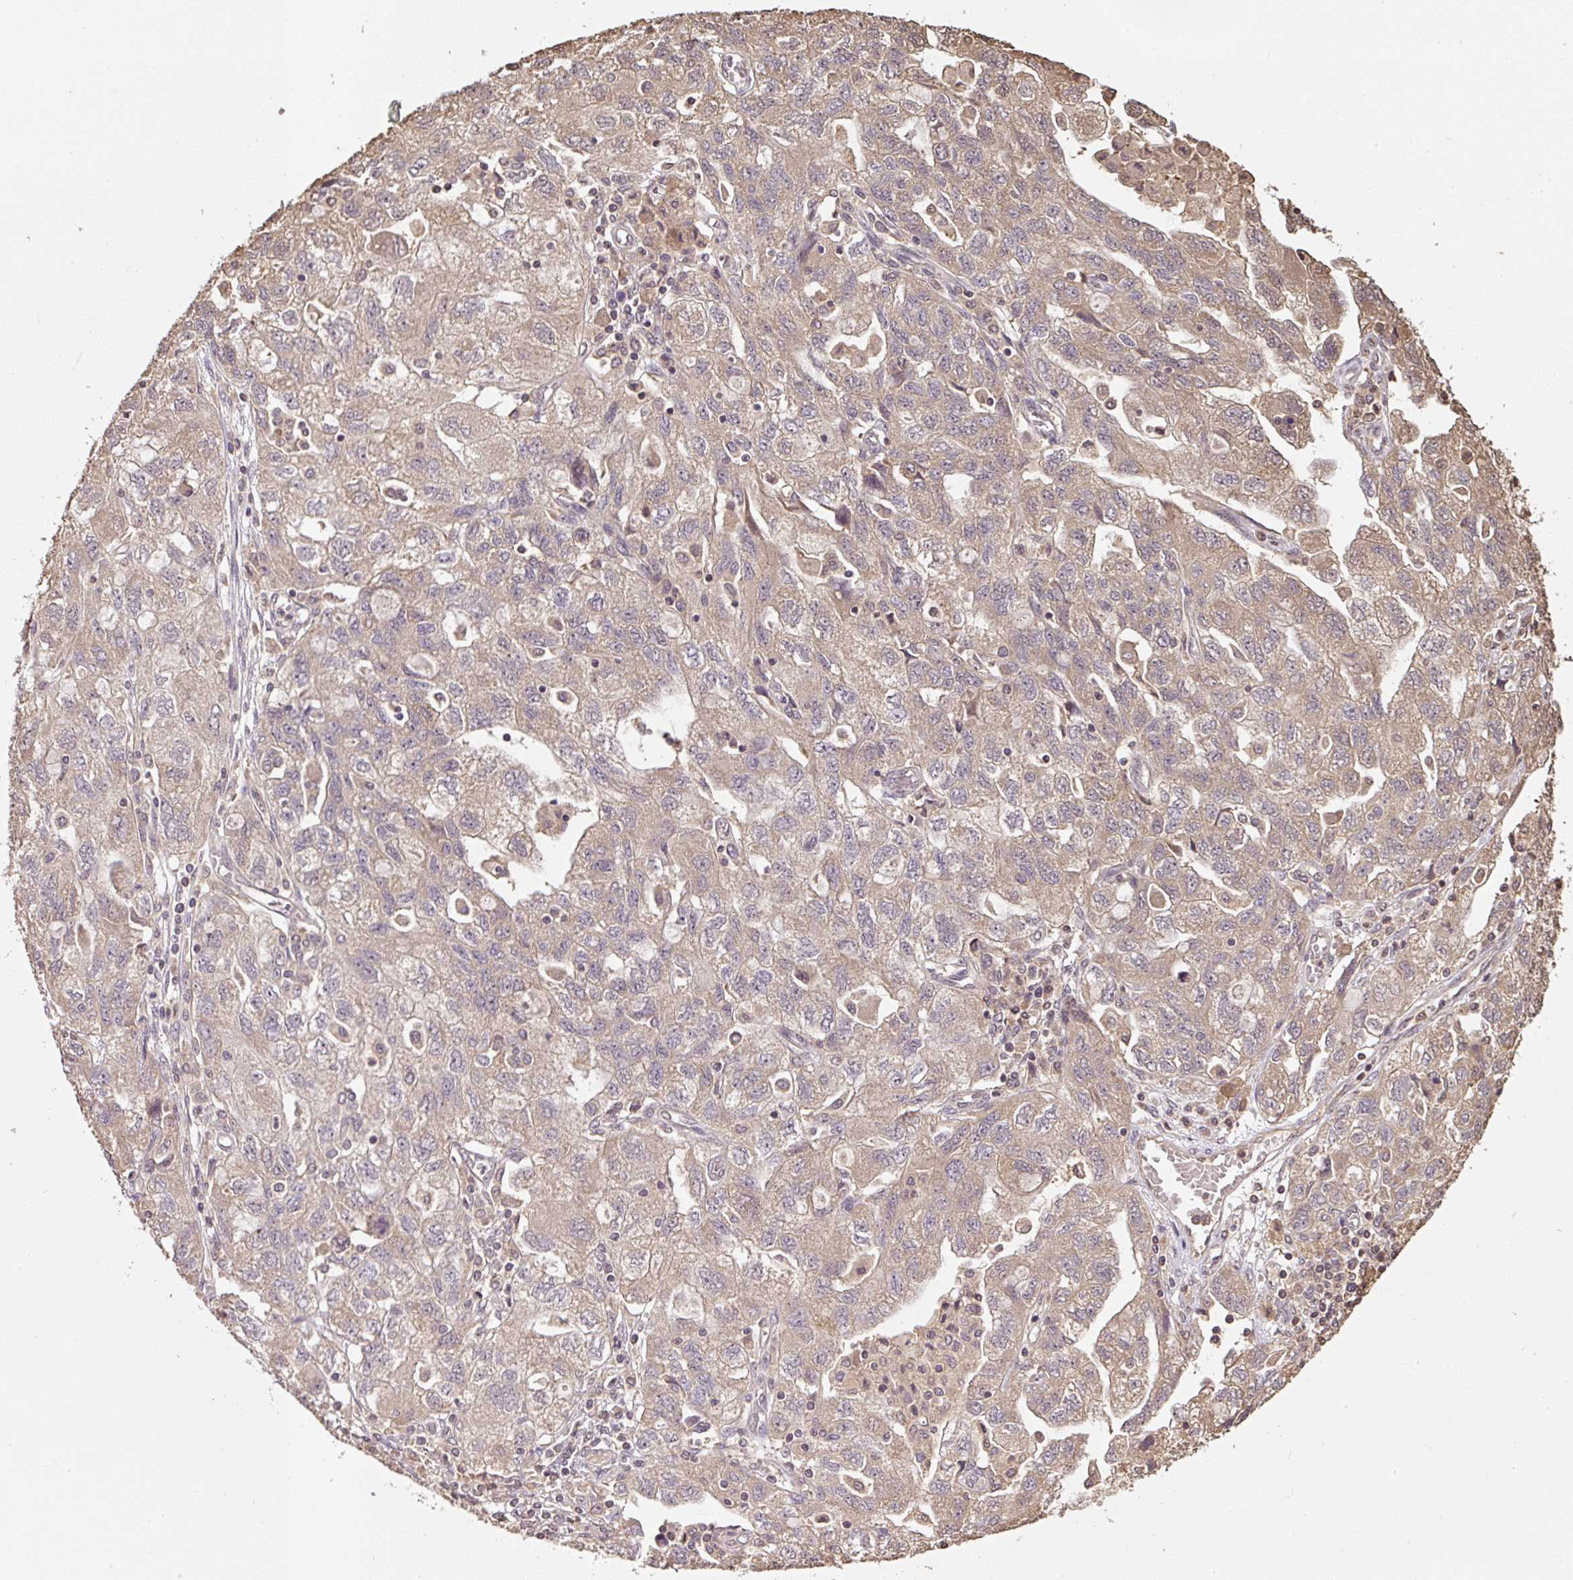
{"staining": {"intensity": "moderate", "quantity": "25%-75%", "location": "cytoplasmic/membranous"}, "tissue": "ovarian cancer", "cell_type": "Tumor cells", "image_type": "cancer", "snomed": [{"axis": "morphology", "description": "Carcinoma, NOS"}, {"axis": "morphology", "description": "Cystadenocarcinoma, serous, NOS"}, {"axis": "topography", "description": "Ovary"}], "caption": "Protein analysis of carcinoma (ovarian) tissue demonstrates moderate cytoplasmic/membranous positivity in approximately 25%-75% of tumor cells.", "gene": "TMEM170B", "patient": {"sex": "female", "age": 69}}